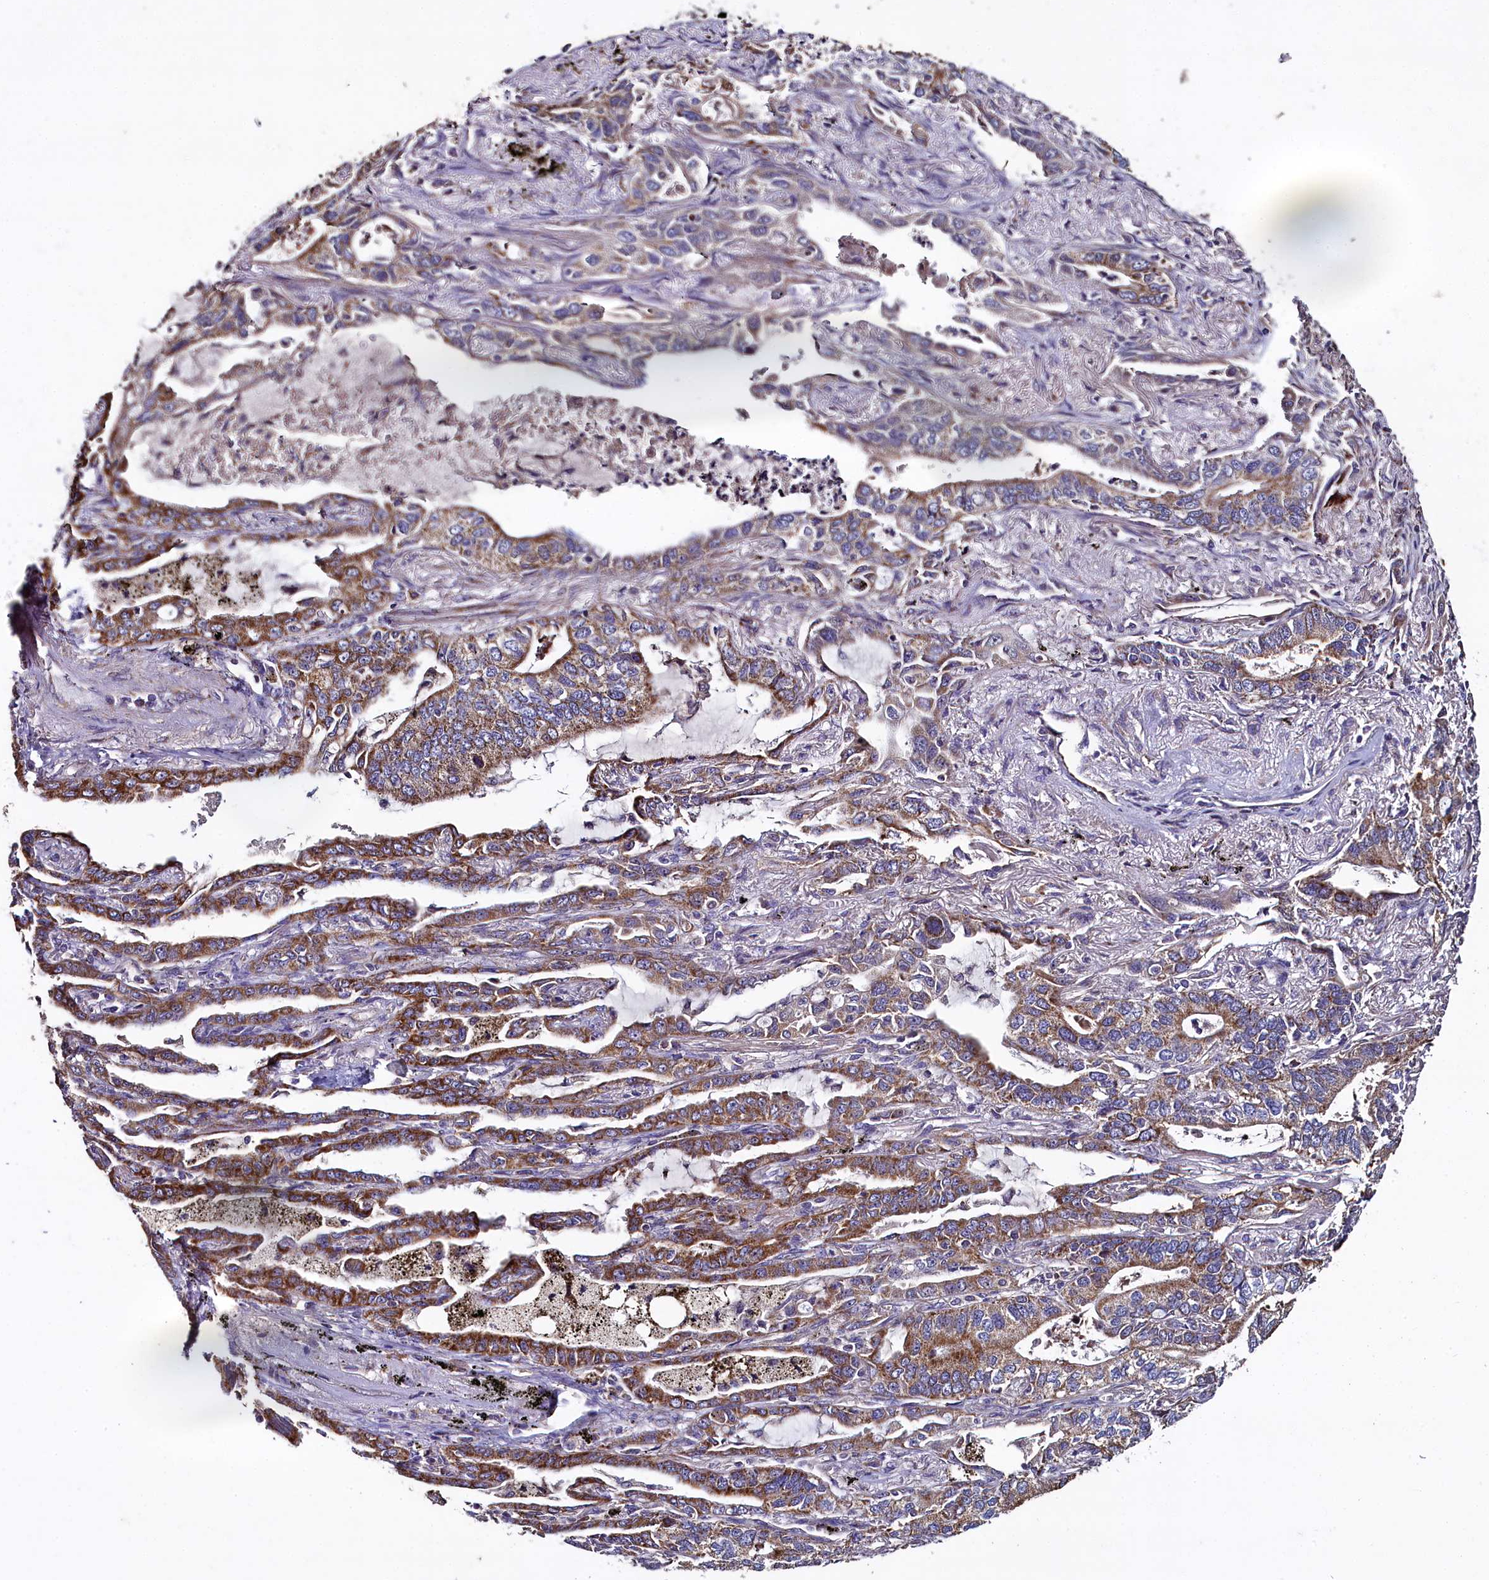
{"staining": {"intensity": "strong", "quantity": "25%-75%", "location": "cytoplasmic/membranous"}, "tissue": "lung cancer", "cell_type": "Tumor cells", "image_type": "cancer", "snomed": [{"axis": "morphology", "description": "Adenocarcinoma, NOS"}, {"axis": "topography", "description": "Lung"}], "caption": "Immunohistochemistry of lung cancer demonstrates high levels of strong cytoplasmic/membranous expression in about 25%-75% of tumor cells.", "gene": "COQ9", "patient": {"sex": "male", "age": 67}}